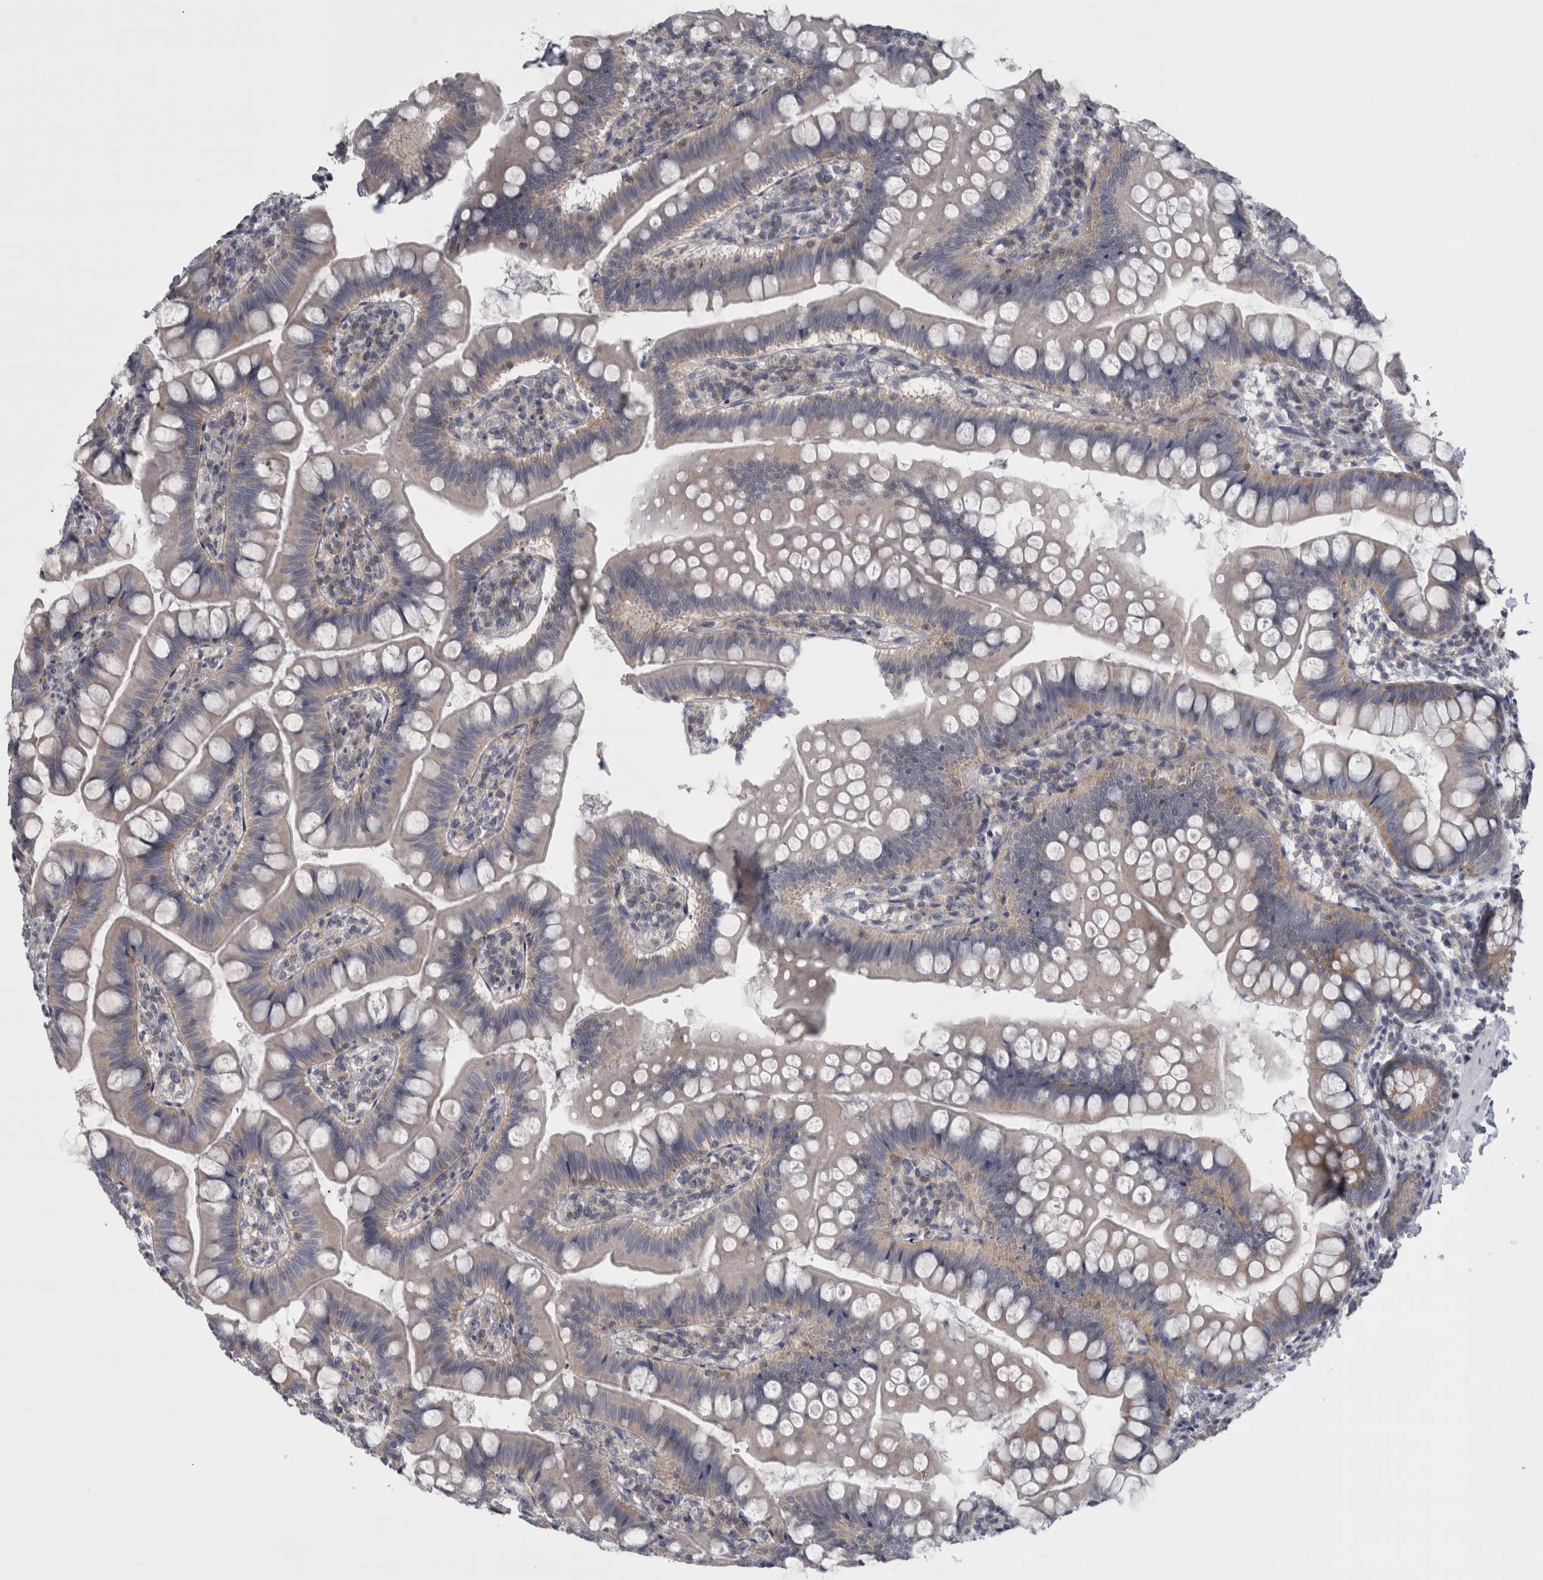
{"staining": {"intensity": "moderate", "quantity": "<25%", "location": "cytoplasmic/membranous"}, "tissue": "small intestine", "cell_type": "Glandular cells", "image_type": "normal", "snomed": [{"axis": "morphology", "description": "Normal tissue, NOS"}, {"axis": "topography", "description": "Small intestine"}], "caption": "High-power microscopy captured an immunohistochemistry histopathology image of normal small intestine, revealing moderate cytoplasmic/membranous expression in approximately <25% of glandular cells. (Brightfield microscopy of DAB IHC at high magnification).", "gene": "PRRC2C", "patient": {"sex": "male", "age": 7}}